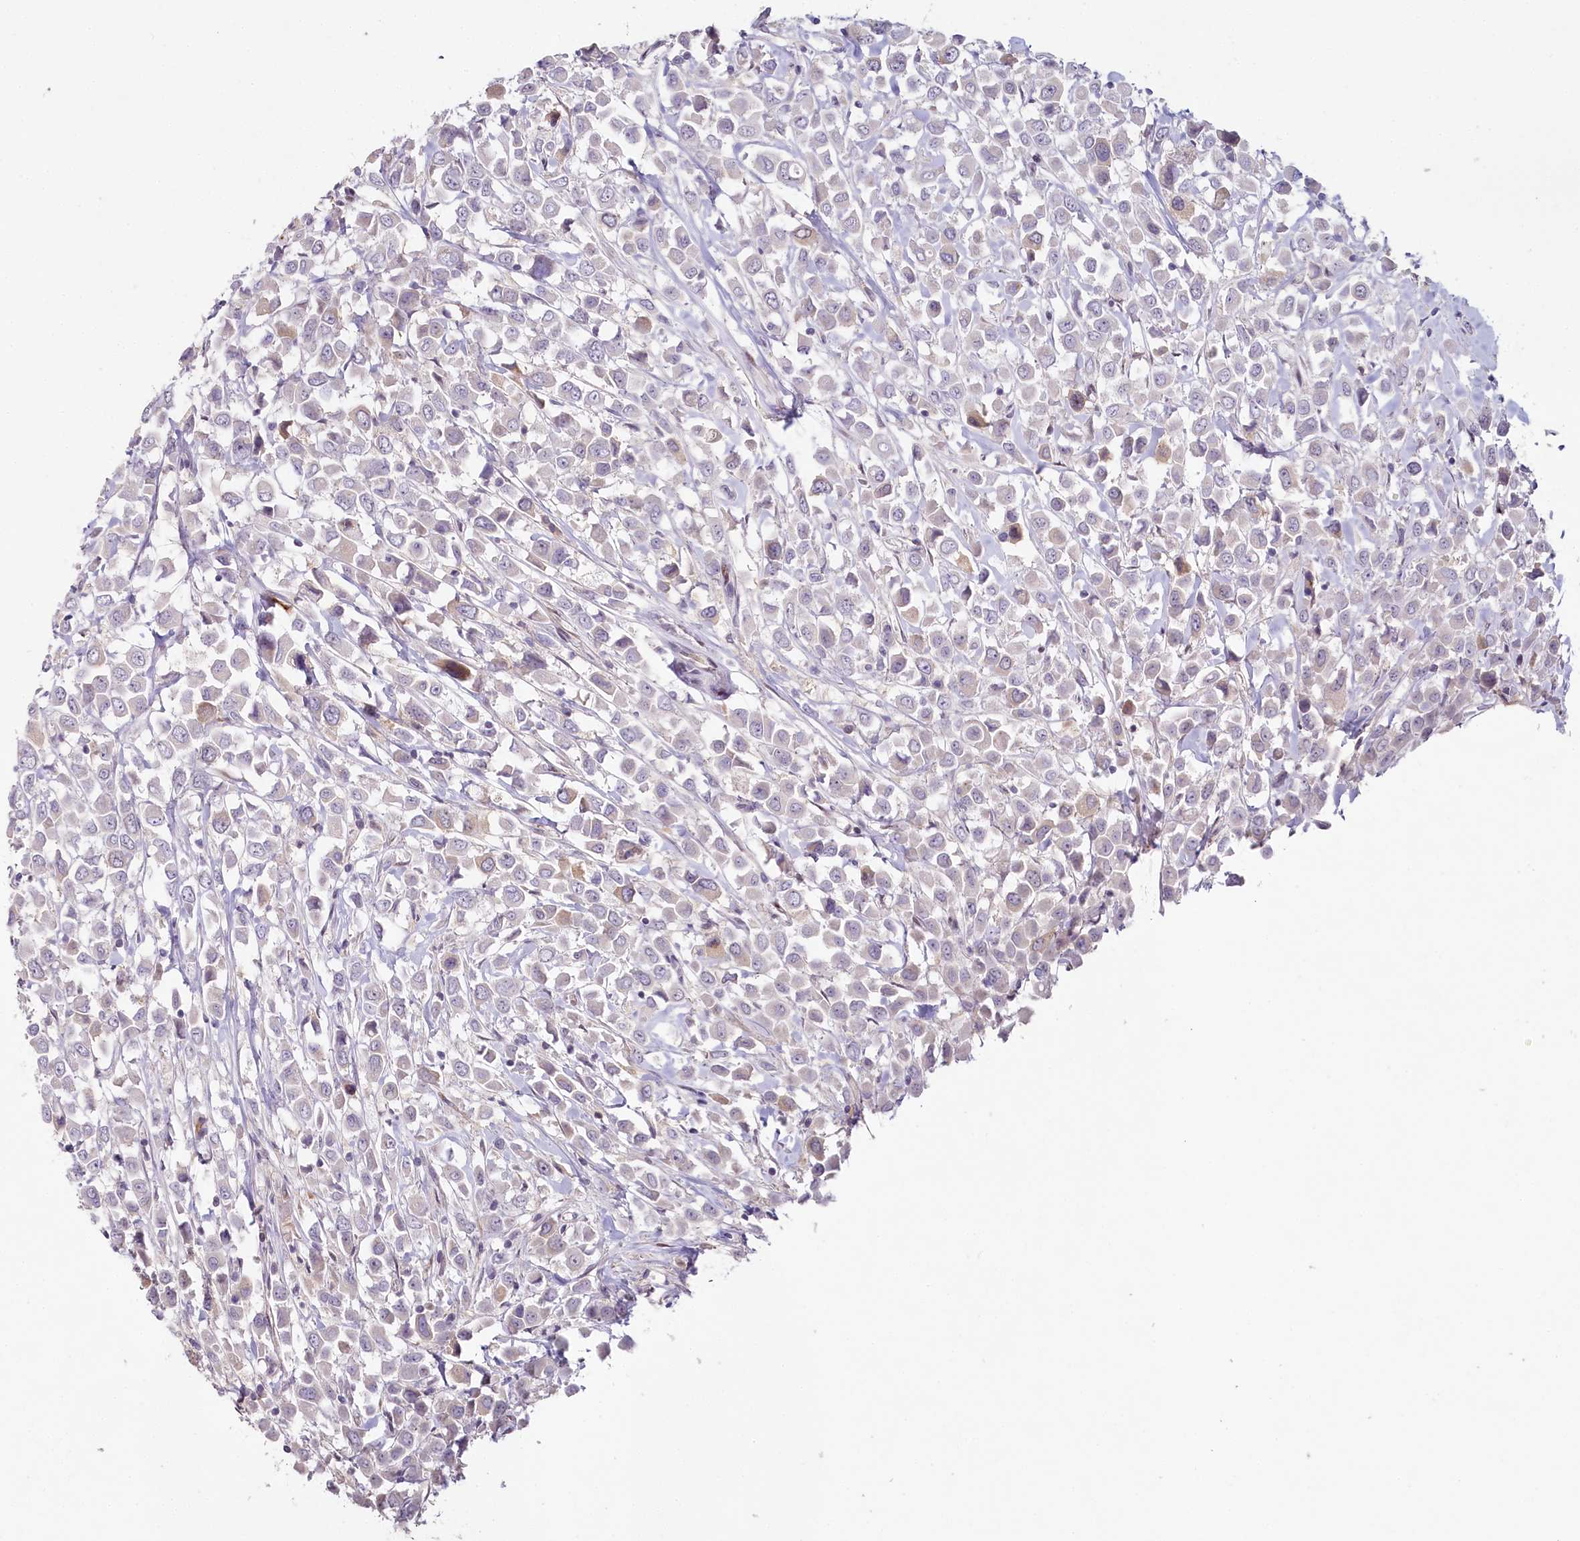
{"staining": {"intensity": "negative", "quantity": "none", "location": "none"}, "tissue": "breast cancer", "cell_type": "Tumor cells", "image_type": "cancer", "snomed": [{"axis": "morphology", "description": "Duct carcinoma"}, {"axis": "topography", "description": "Breast"}], "caption": "Tumor cells show no significant protein expression in invasive ductal carcinoma (breast).", "gene": "HPD", "patient": {"sex": "female", "age": 61}}